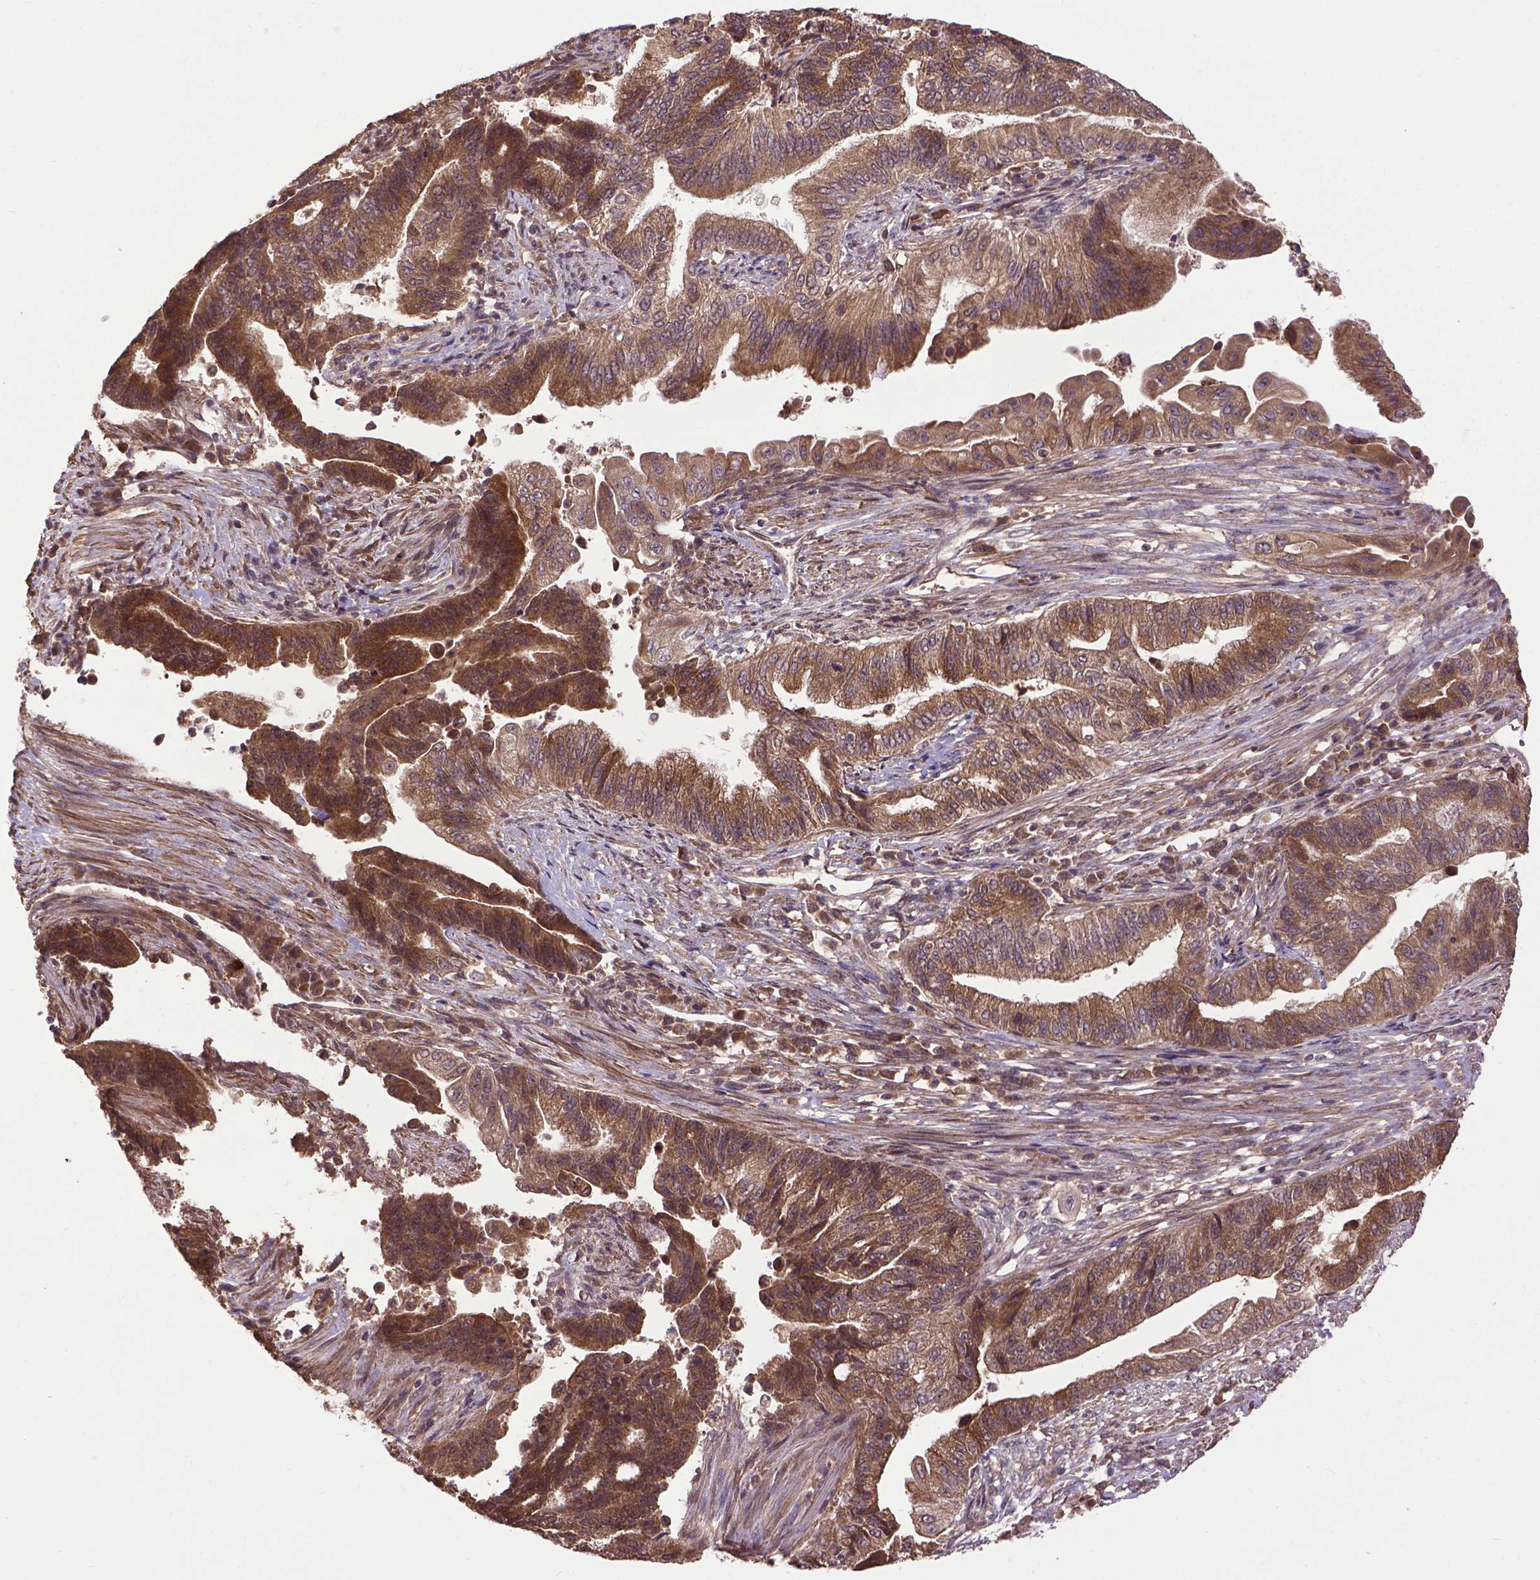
{"staining": {"intensity": "moderate", "quantity": ">75%", "location": "cytoplasmic/membranous"}, "tissue": "endometrial cancer", "cell_type": "Tumor cells", "image_type": "cancer", "snomed": [{"axis": "morphology", "description": "Adenocarcinoma, NOS"}, {"axis": "topography", "description": "Uterus"}, {"axis": "topography", "description": "Endometrium"}], "caption": "A photomicrograph of adenocarcinoma (endometrial) stained for a protein displays moderate cytoplasmic/membranous brown staining in tumor cells.", "gene": "ZNF616", "patient": {"sex": "female", "age": 54}}